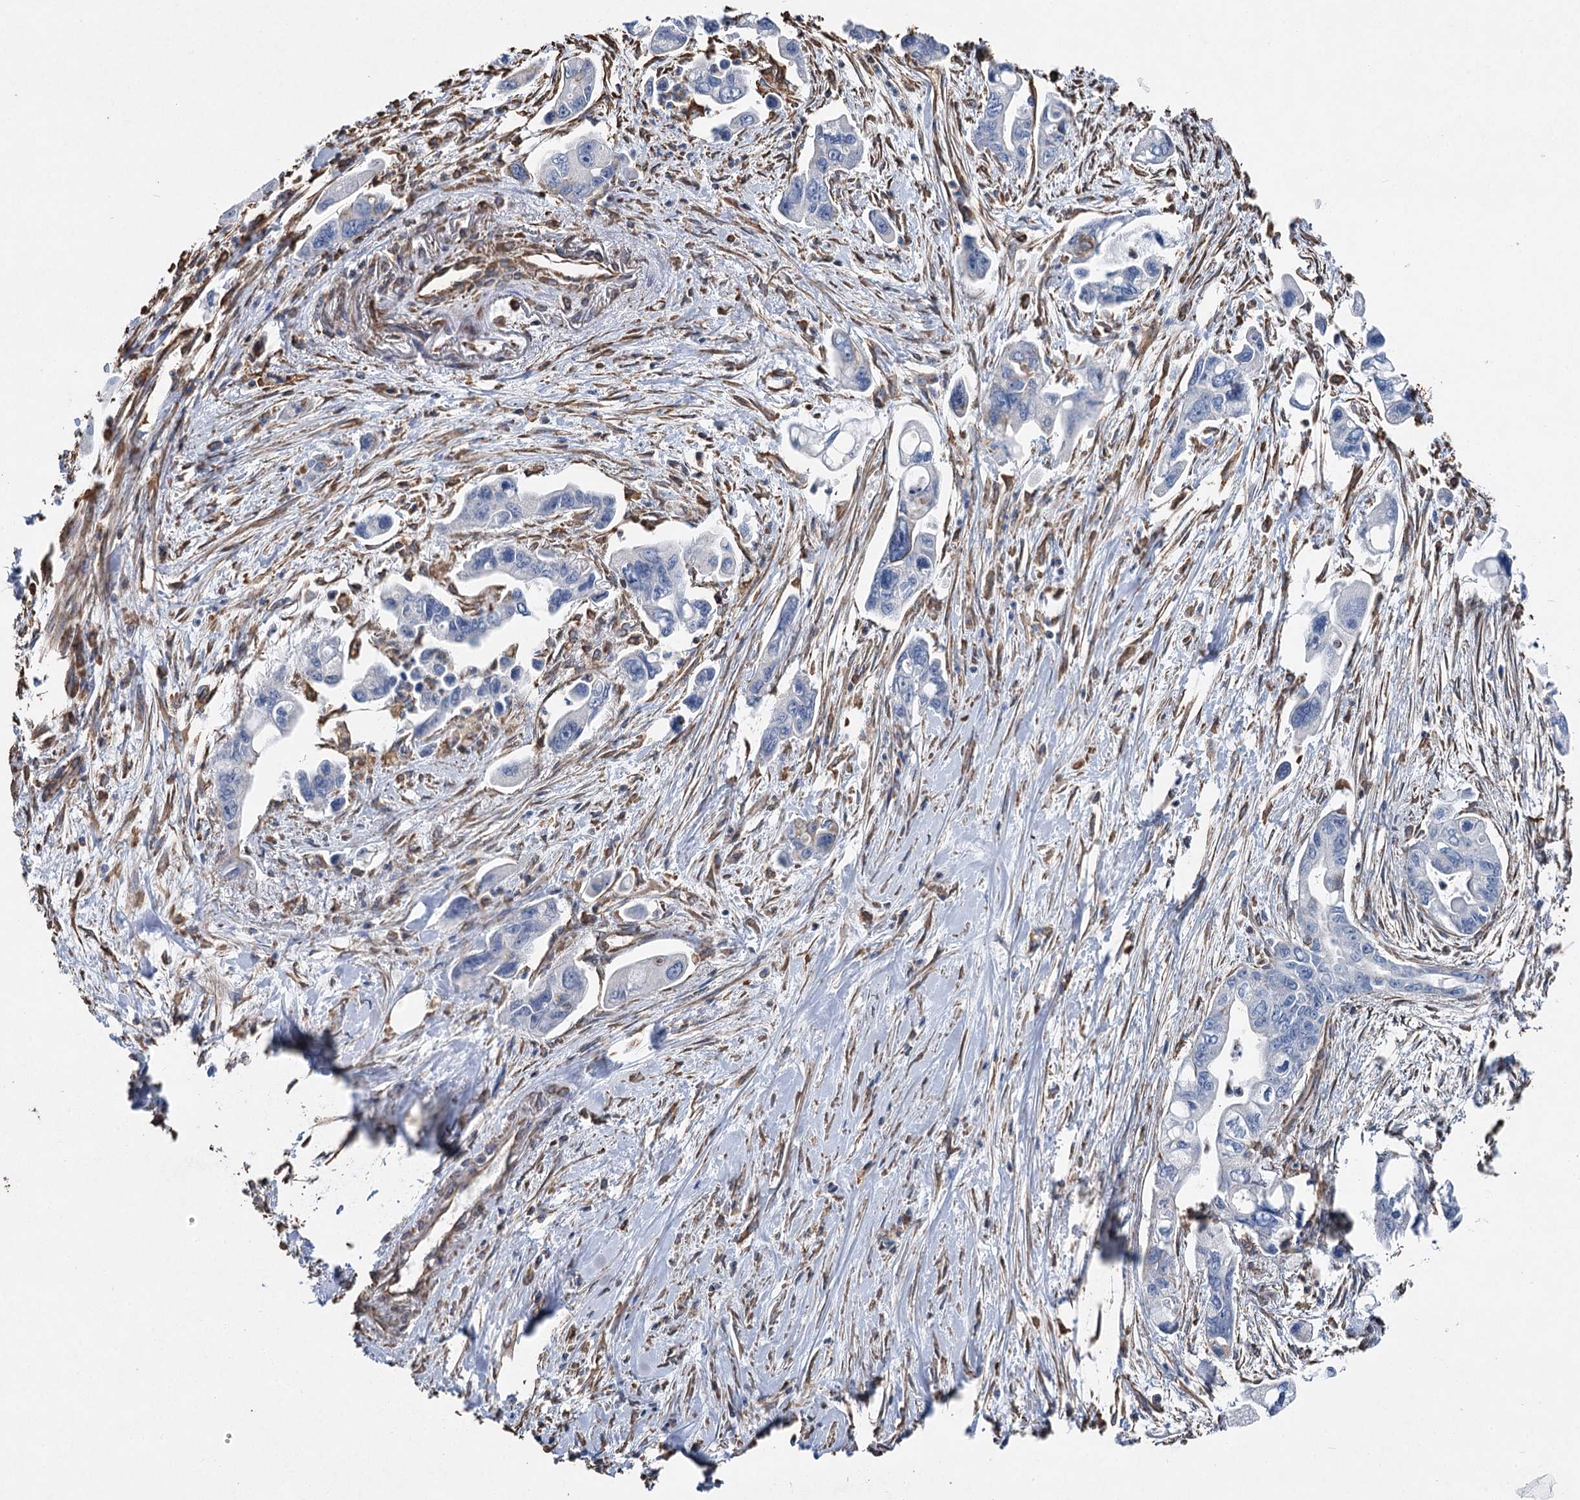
{"staining": {"intensity": "negative", "quantity": "none", "location": "none"}, "tissue": "pancreatic cancer", "cell_type": "Tumor cells", "image_type": "cancer", "snomed": [{"axis": "morphology", "description": "Adenocarcinoma, NOS"}, {"axis": "topography", "description": "Pancreas"}], "caption": "Immunohistochemical staining of human pancreatic cancer (adenocarcinoma) reveals no significant staining in tumor cells. (DAB (3,3'-diaminobenzidine) immunohistochemistry (IHC) visualized using brightfield microscopy, high magnification).", "gene": "CLEC4M", "patient": {"sex": "male", "age": 70}}